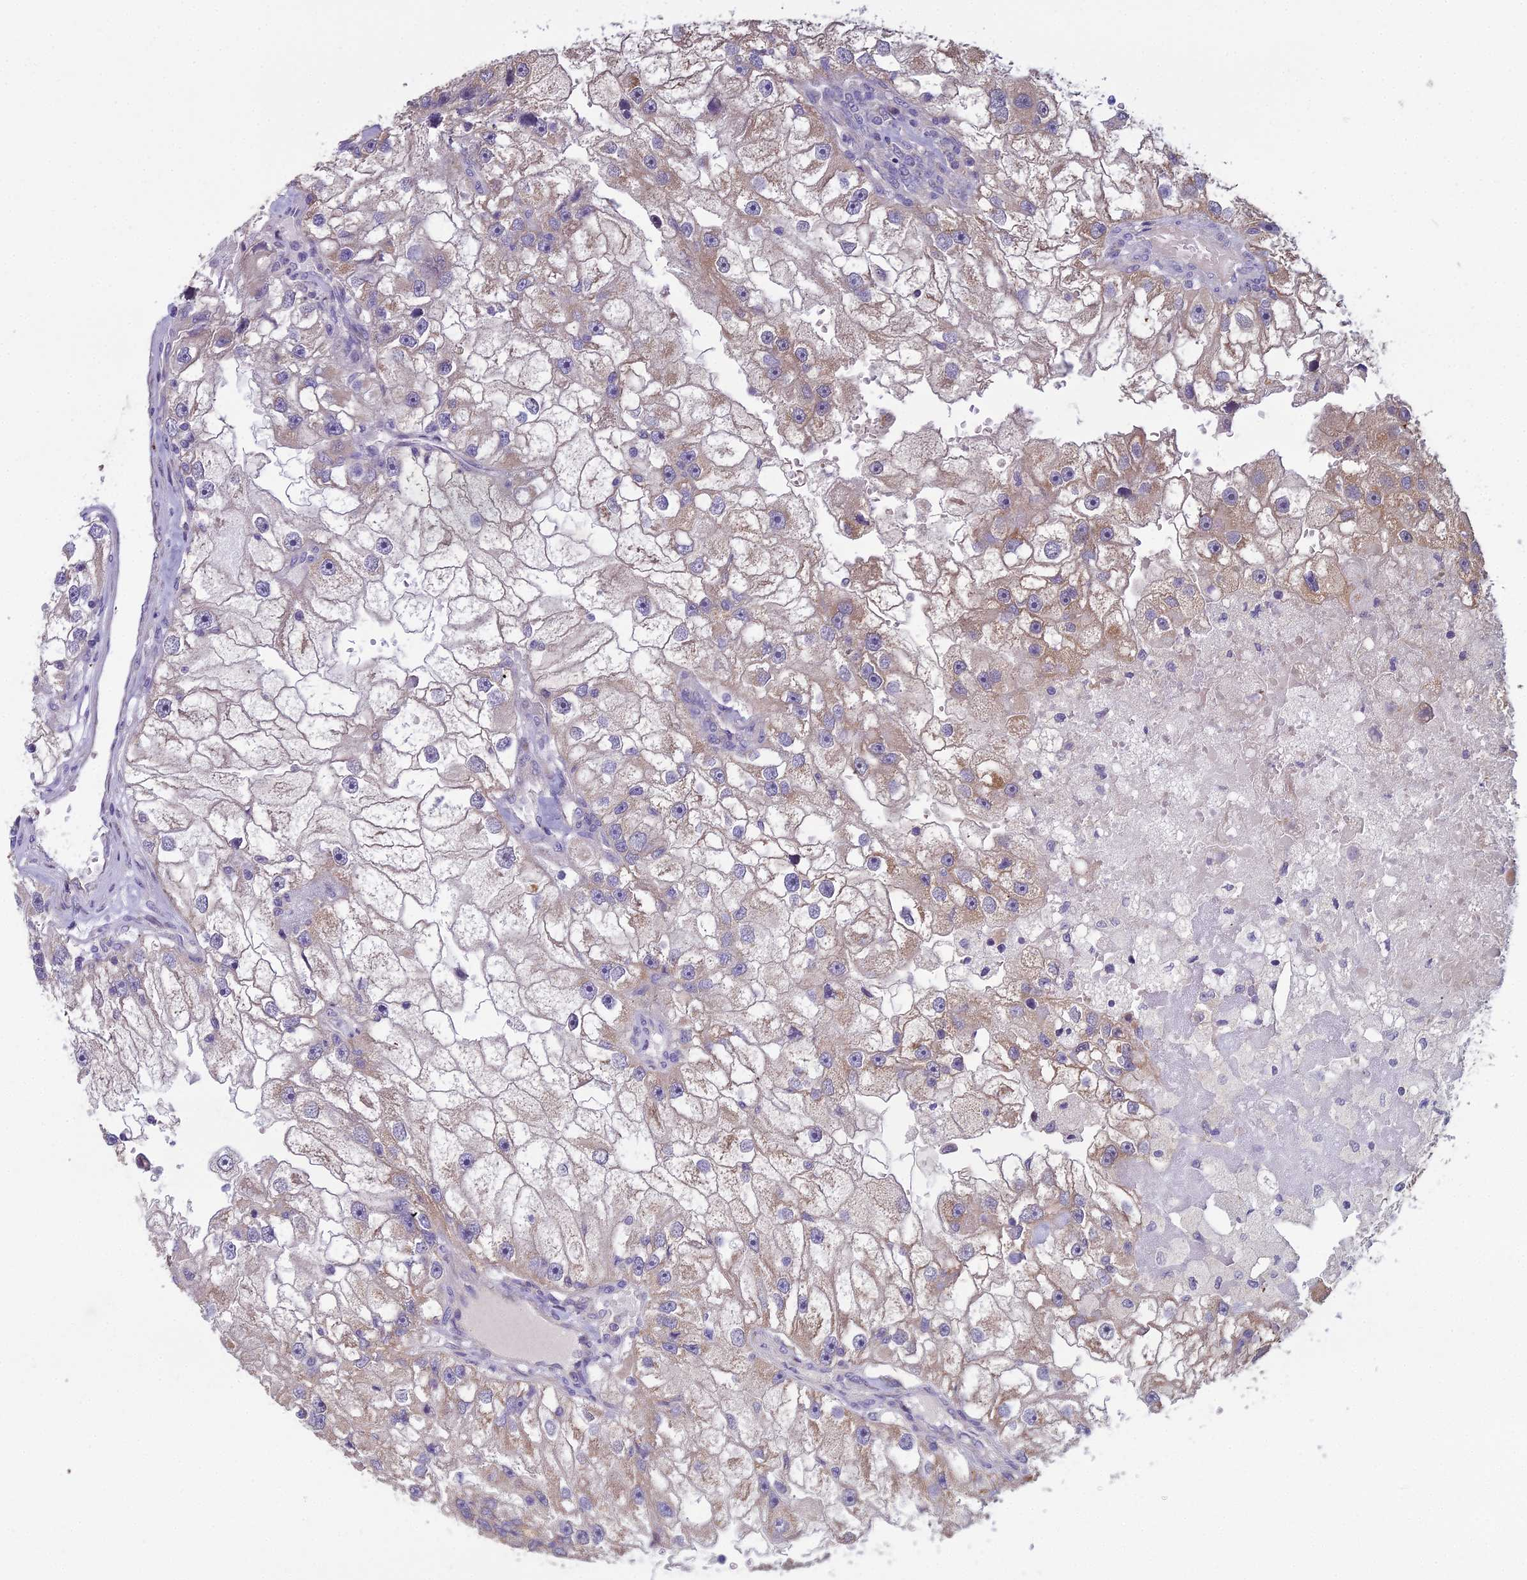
{"staining": {"intensity": "negative", "quantity": "none", "location": "none"}, "tissue": "renal cancer", "cell_type": "Tumor cells", "image_type": "cancer", "snomed": [{"axis": "morphology", "description": "Adenocarcinoma, NOS"}, {"axis": "topography", "description": "Kidney"}], "caption": "This is a image of IHC staining of adenocarcinoma (renal), which shows no positivity in tumor cells.", "gene": "DUS2", "patient": {"sex": "male", "age": 63}}